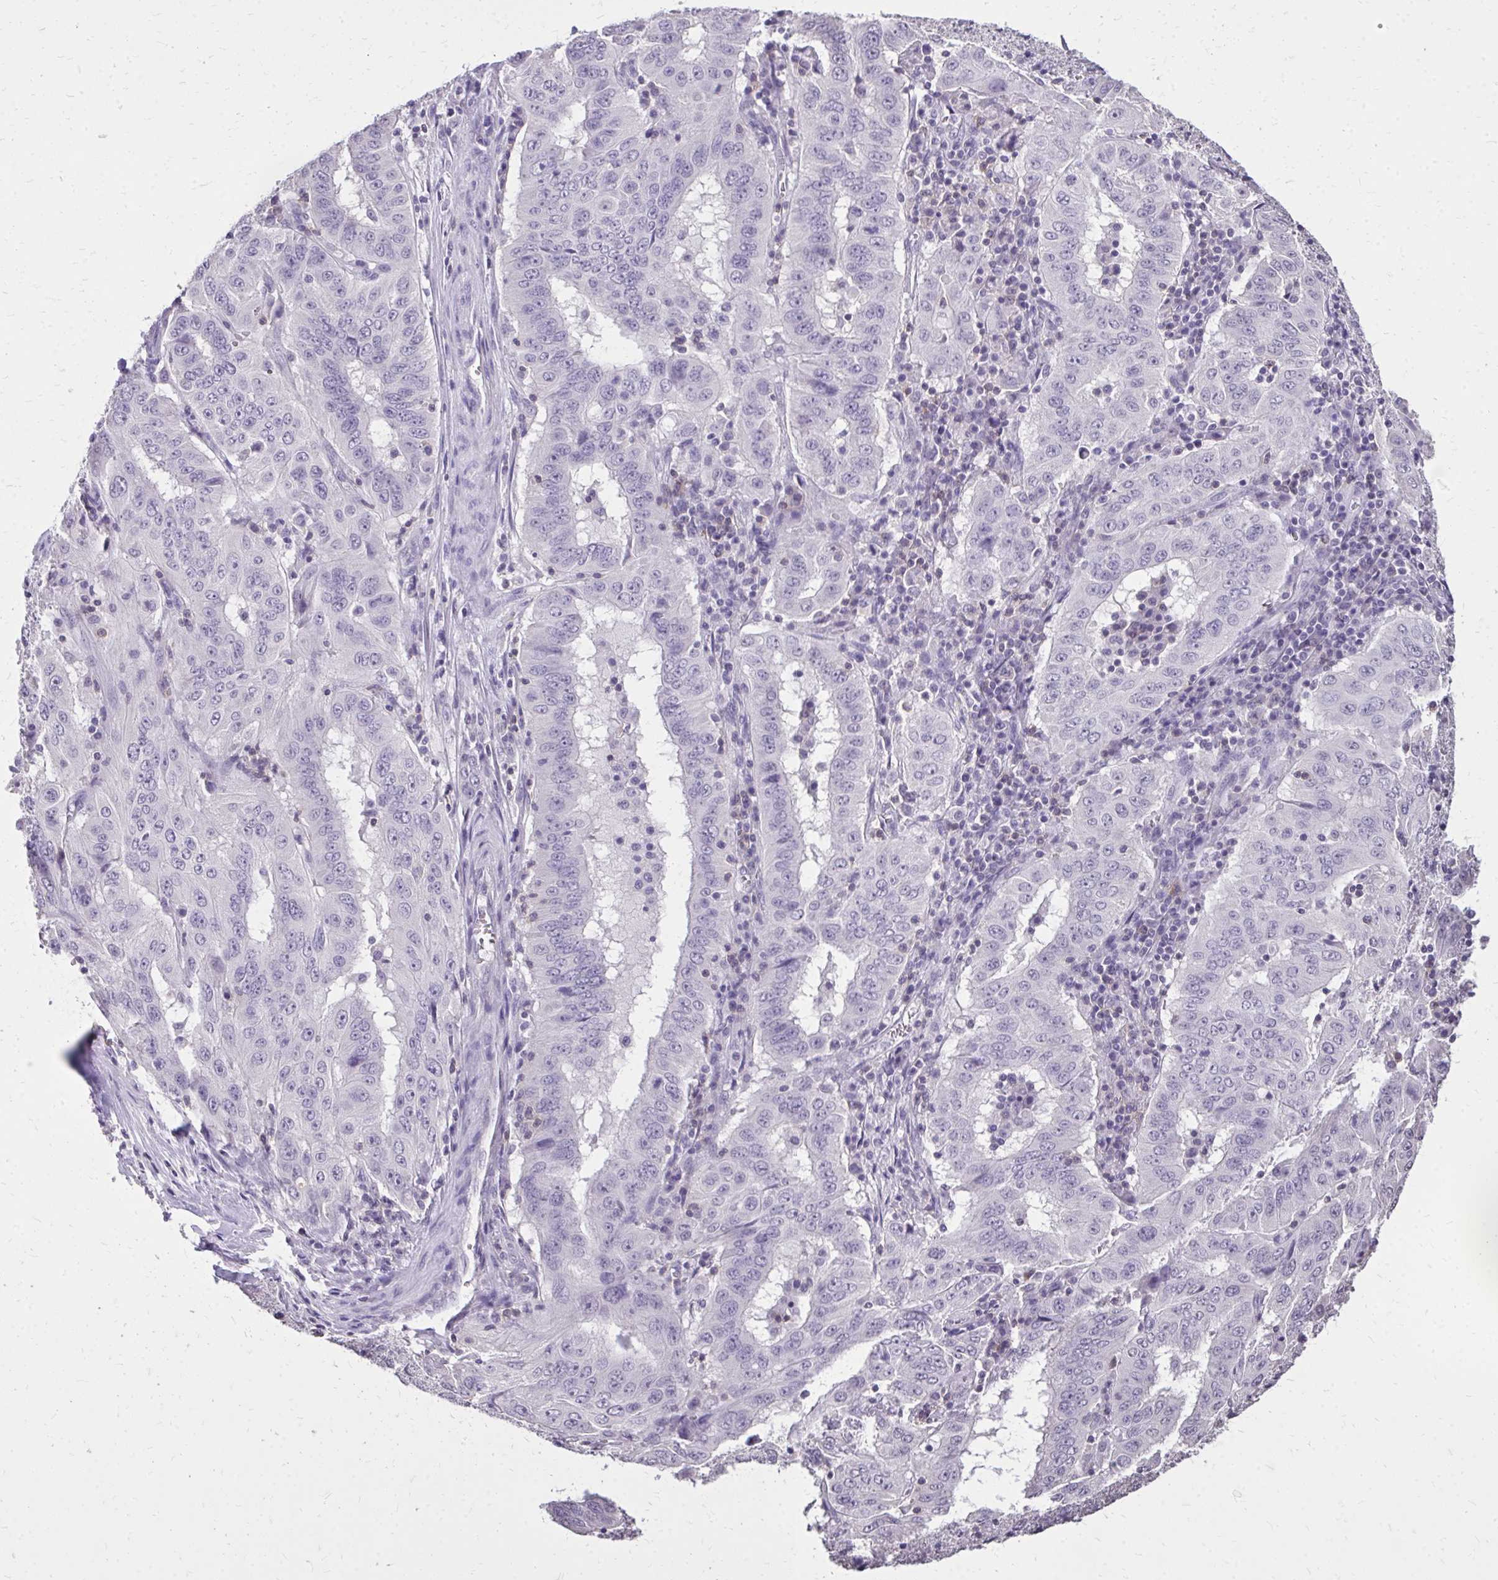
{"staining": {"intensity": "negative", "quantity": "none", "location": "none"}, "tissue": "pancreatic cancer", "cell_type": "Tumor cells", "image_type": "cancer", "snomed": [{"axis": "morphology", "description": "Adenocarcinoma, NOS"}, {"axis": "topography", "description": "Pancreas"}], "caption": "Immunohistochemistry micrograph of neoplastic tissue: adenocarcinoma (pancreatic) stained with DAB demonstrates no significant protein expression in tumor cells. The staining is performed using DAB brown chromogen with nuclei counter-stained in using hematoxylin.", "gene": "AKAP5", "patient": {"sex": "male", "age": 63}}